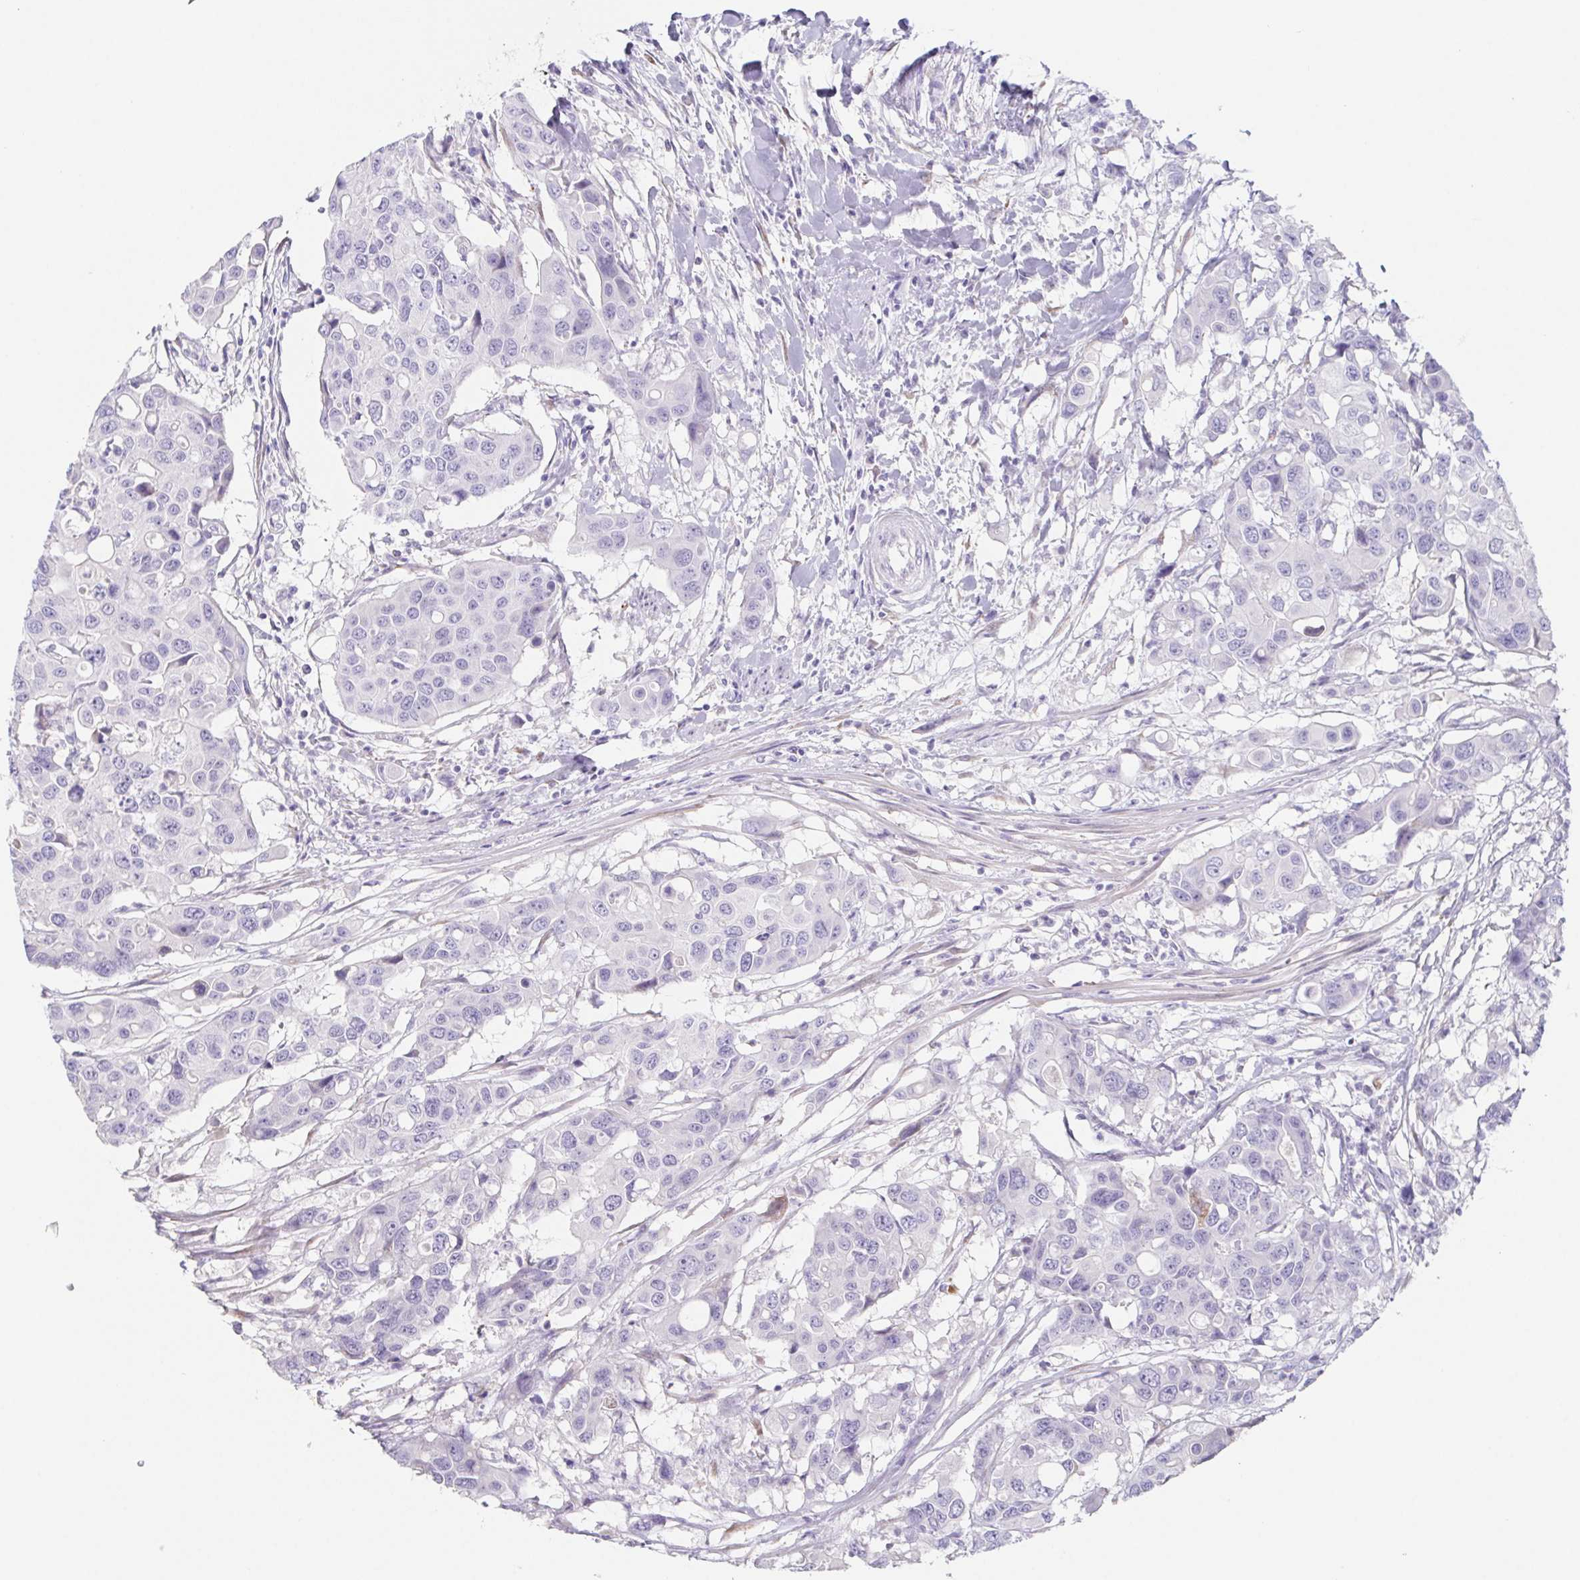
{"staining": {"intensity": "negative", "quantity": "none", "location": "none"}, "tissue": "colorectal cancer", "cell_type": "Tumor cells", "image_type": "cancer", "snomed": [{"axis": "morphology", "description": "Adenocarcinoma, NOS"}, {"axis": "topography", "description": "Colon"}], "caption": "Immunohistochemical staining of colorectal adenocarcinoma exhibits no significant positivity in tumor cells. Brightfield microscopy of immunohistochemistry stained with DAB (brown) and hematoxylin (blue), captured at high magnification.", "gene": "HDGFL1", "patient": {"sex": "male", "age": 77}}